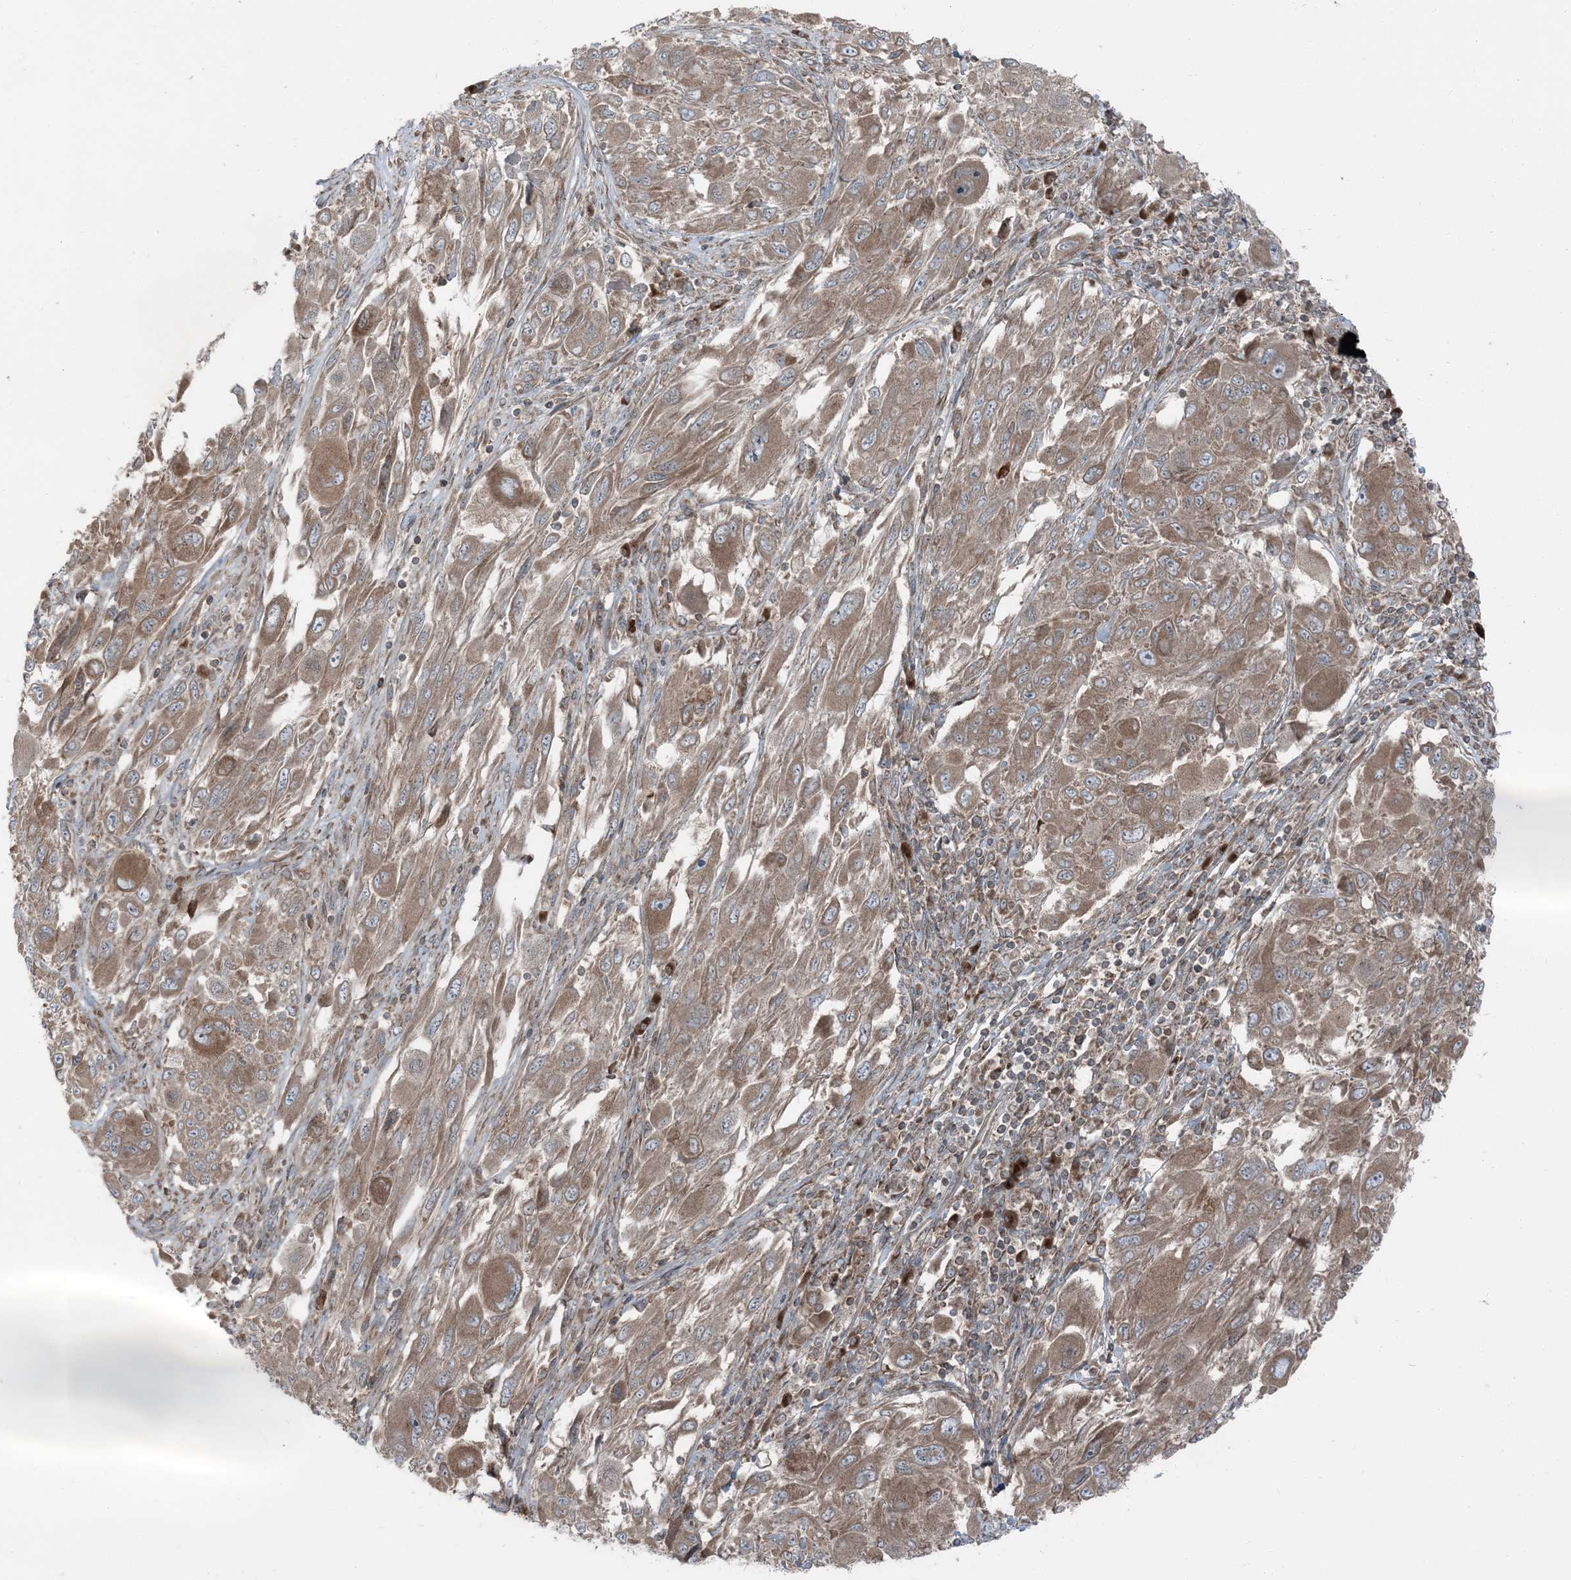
{"staining": {"intensity": "moderate", "quantity": ">75%", "location": "cytoplasmic/membranous"}, "tissue": "melanoma", "cell_type": "Tumor cells", "image_type": "cancer", "snomed": [{"axis": "morphology", "description": "Malignant melanoma, NOS"}, {"axis": "topography", "description": "Skin"}], "caption": "Immunohistochemical staining of melanoma exhibits moderate cytoplasmic/membranous protein positivity in approximately >75% of tumor cells. (DAB (3,3'-diaminobenzidine) IHC with brightfield microscopy, high magnification).", "gene": "RAB3GAP1", "patient": {"sex": "female", "age": 91}}